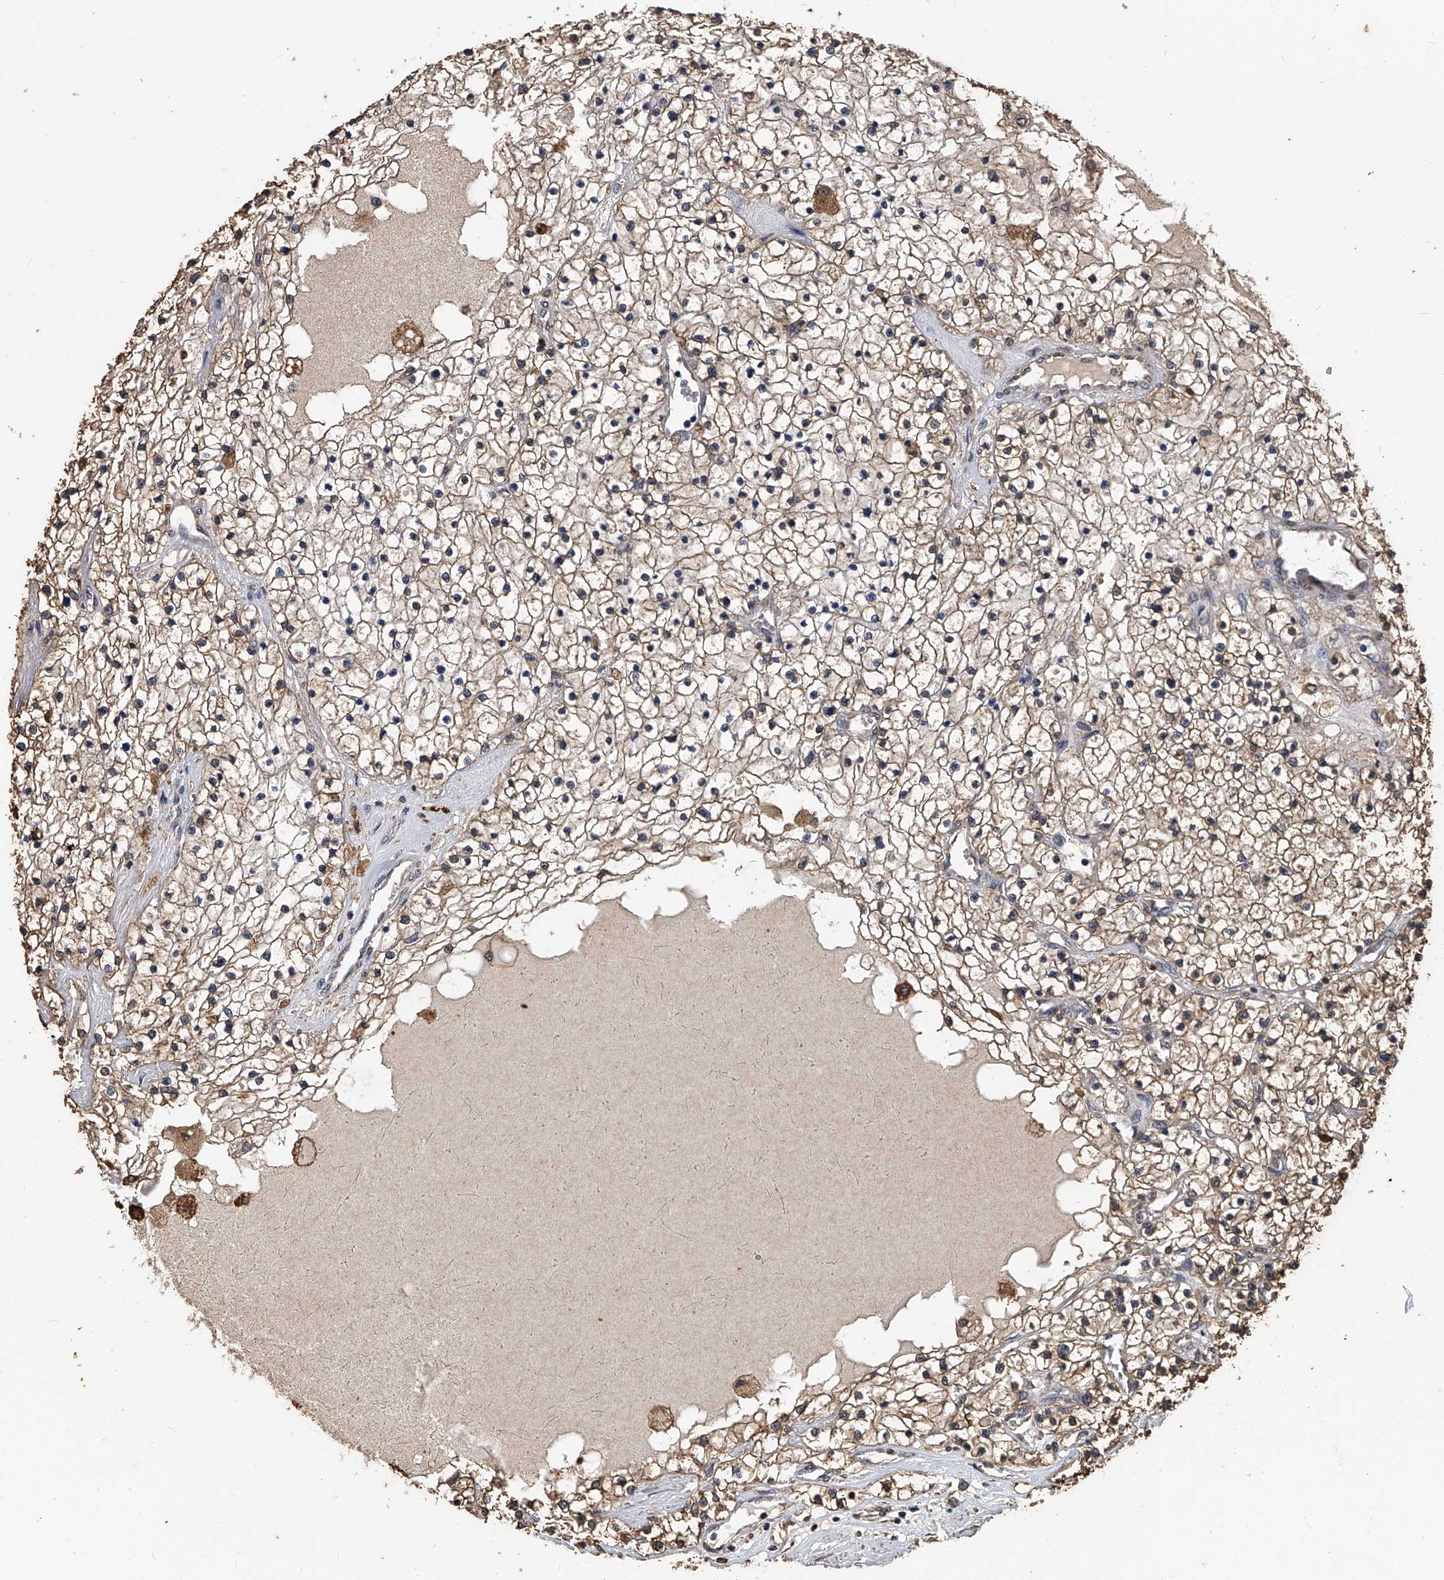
{"staining": {"intensity": "weak", "quantity": ">75%", "location": "cytoplasmic/membranous"}, "tissue": "renal cancer", "cell_type": "Tumor cells", "image_type": "cancer", "snomed": [{"axis": "morphology", "description": "Adenocarcinoma, NOS"}, {"axis": "topography", "description": "Kidney"}], "caption": "Protein expression analysis of human renal adenocarcinoma reveals weak cytoplasmic/membranous expression in approximately >75% of tumor cells.", "gene": "FBXL4", "patient": {"sex": "male", "age": 68}}